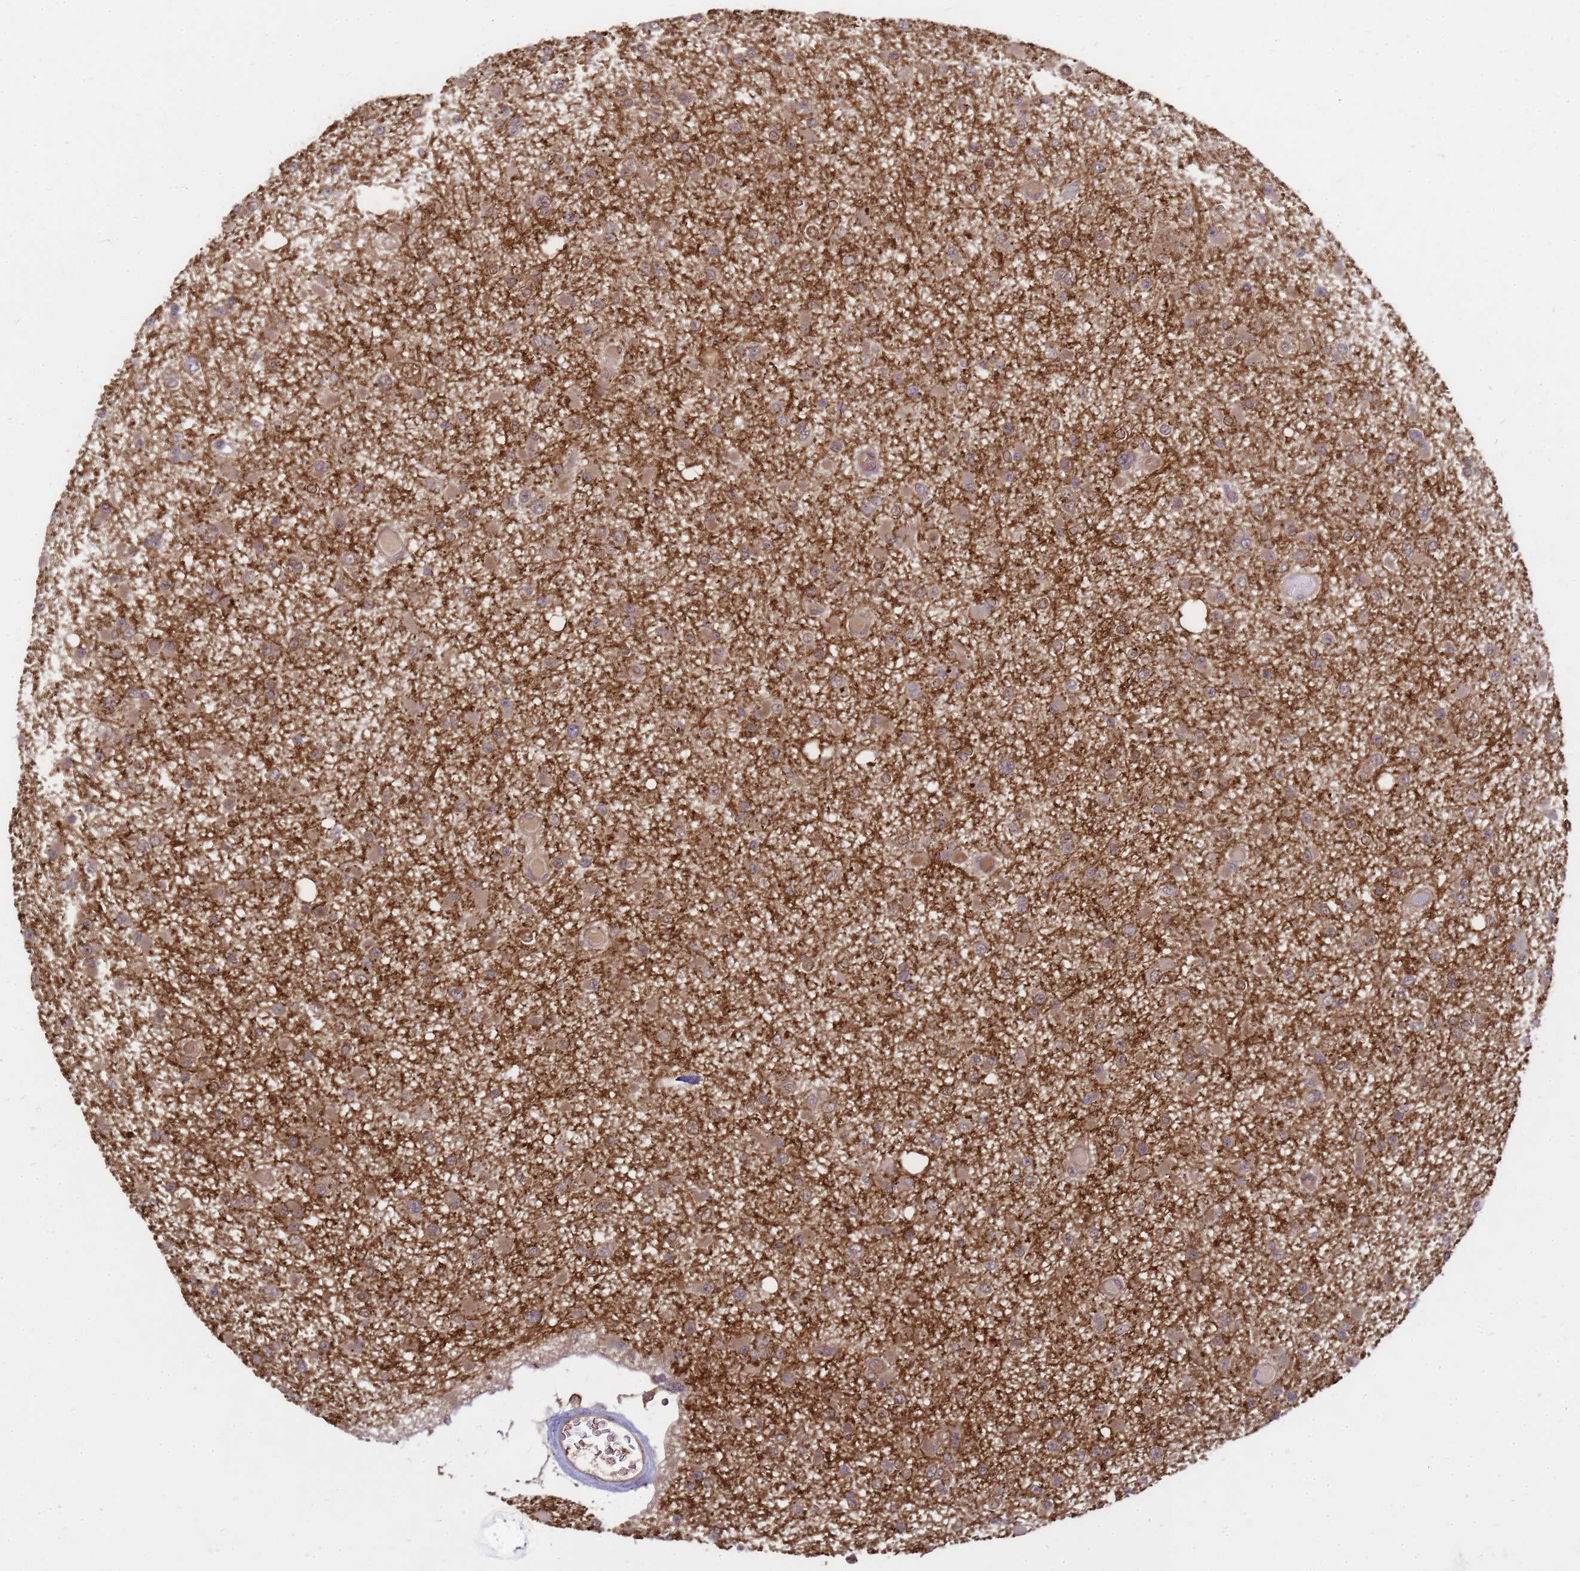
{"staining": {"intensity": "moderate", "quantity": ">75%", "location": "cytoplasmic/membranous"}, "tissue": "glioma", "cell_type": "Tumor cells", "image_type": "cancer", "snomed": [{"axis": "morphology", "description": "Glioma, malignant, Low grade"}, {"axis": "topography", "description": "Brain"}], "caption": "A micrograph of human glioma stained for a protein shows moderate cytoplasmic/membranous brown staining in tumor cells.", "gene": "CRBN", "patient": {"sex": "female", "age": 22}}